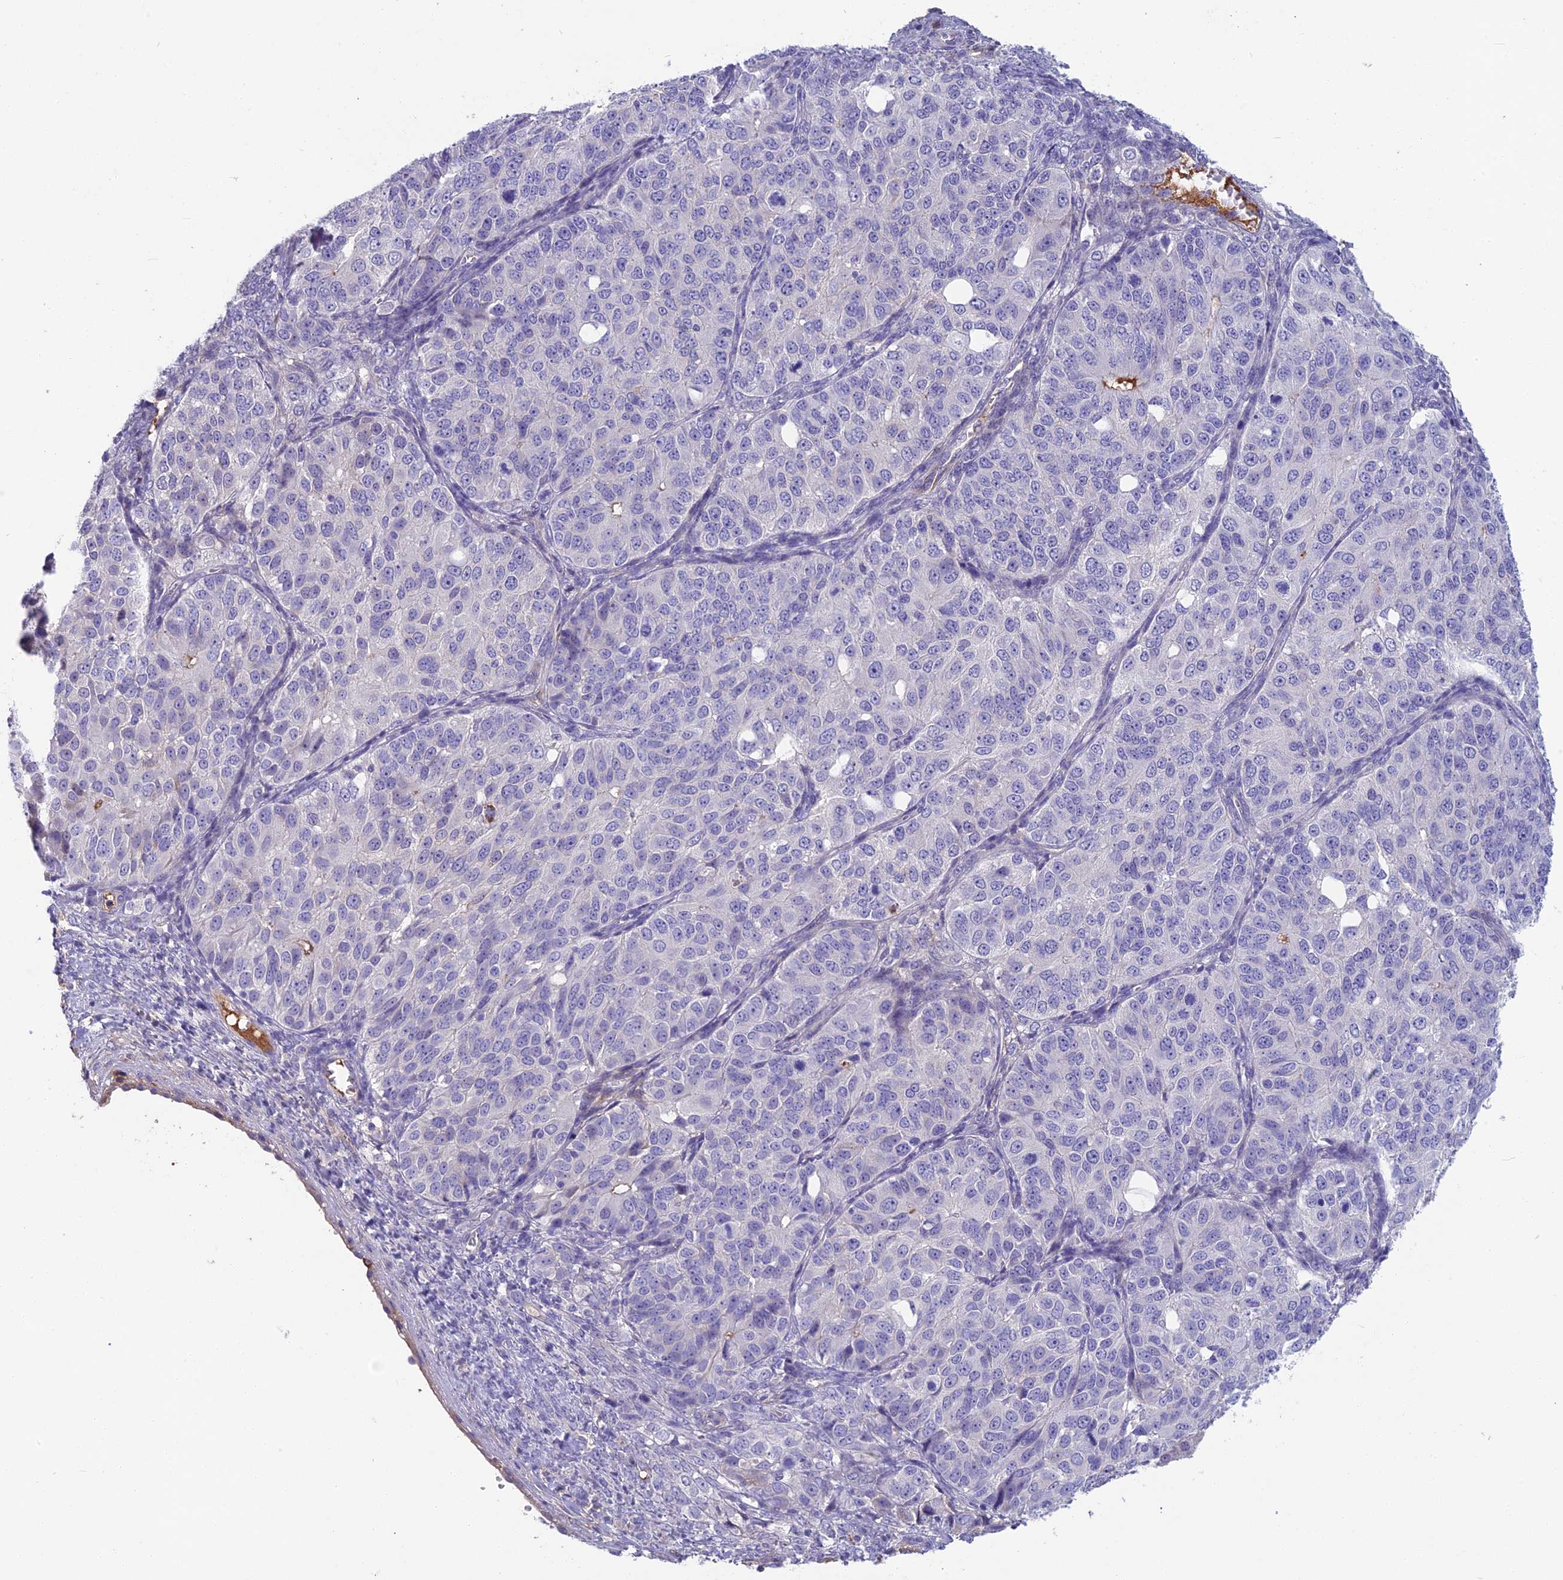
{"staining": {"intensity": "negative", "quantity": "none", "location": "none"}, "tissue": "ovarian cancer", "cell_type": "Tumor cells", "image_type": "cancer", "snomed": [{"axis": "morphology", "description": "Carcinoma, endometroid"}, {"axis": "topography", "description": "Ovary"}], "caption": "High magnification brightfield microscopy of endometroid carcinoma (ovarian) stained with DAB (3,3'-diaminobenzidine) (brown) and counterstained with hematoxylin (blue): tumor cells show no significant positivity.", "gene": "SNAP91", "patient": {"sex": "female", "age": 51}}